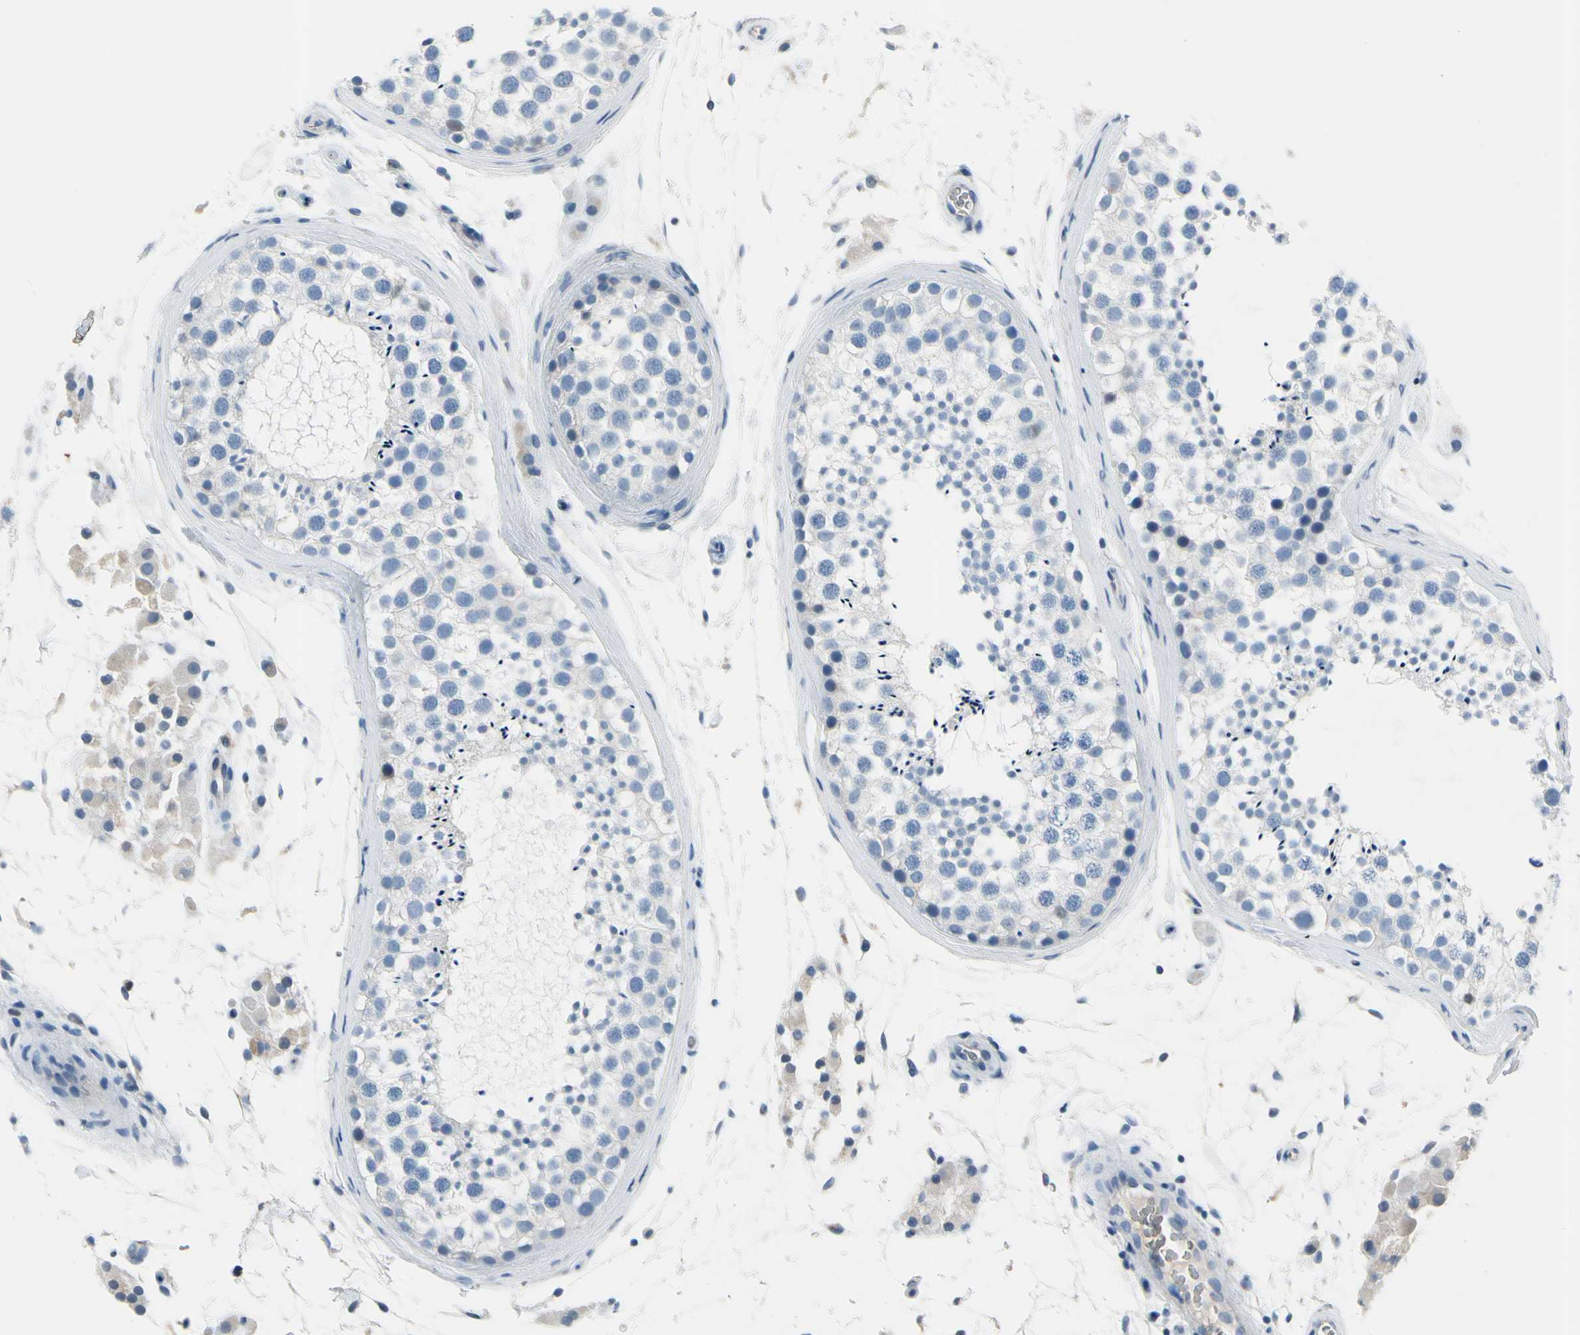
{"staining": {"intensity": "negative", "quantity": "none", "location": "none"}, "tissue": "testis", "cell_type": "Cells in seminiferous ducts", "image_type": "normal", "snomed": [{"axis": "morphology", "description": "Normal tissue, NOS"}, {"axis": "topography", "description": "Testis"}], "caption": "Protein analysis of benign testis shows no significant expression in cells in seminiferous ducts. (DAB IHC, high magnification).", "gene": "MUC5B", "patient": {"sex": "male", "age": 46}}